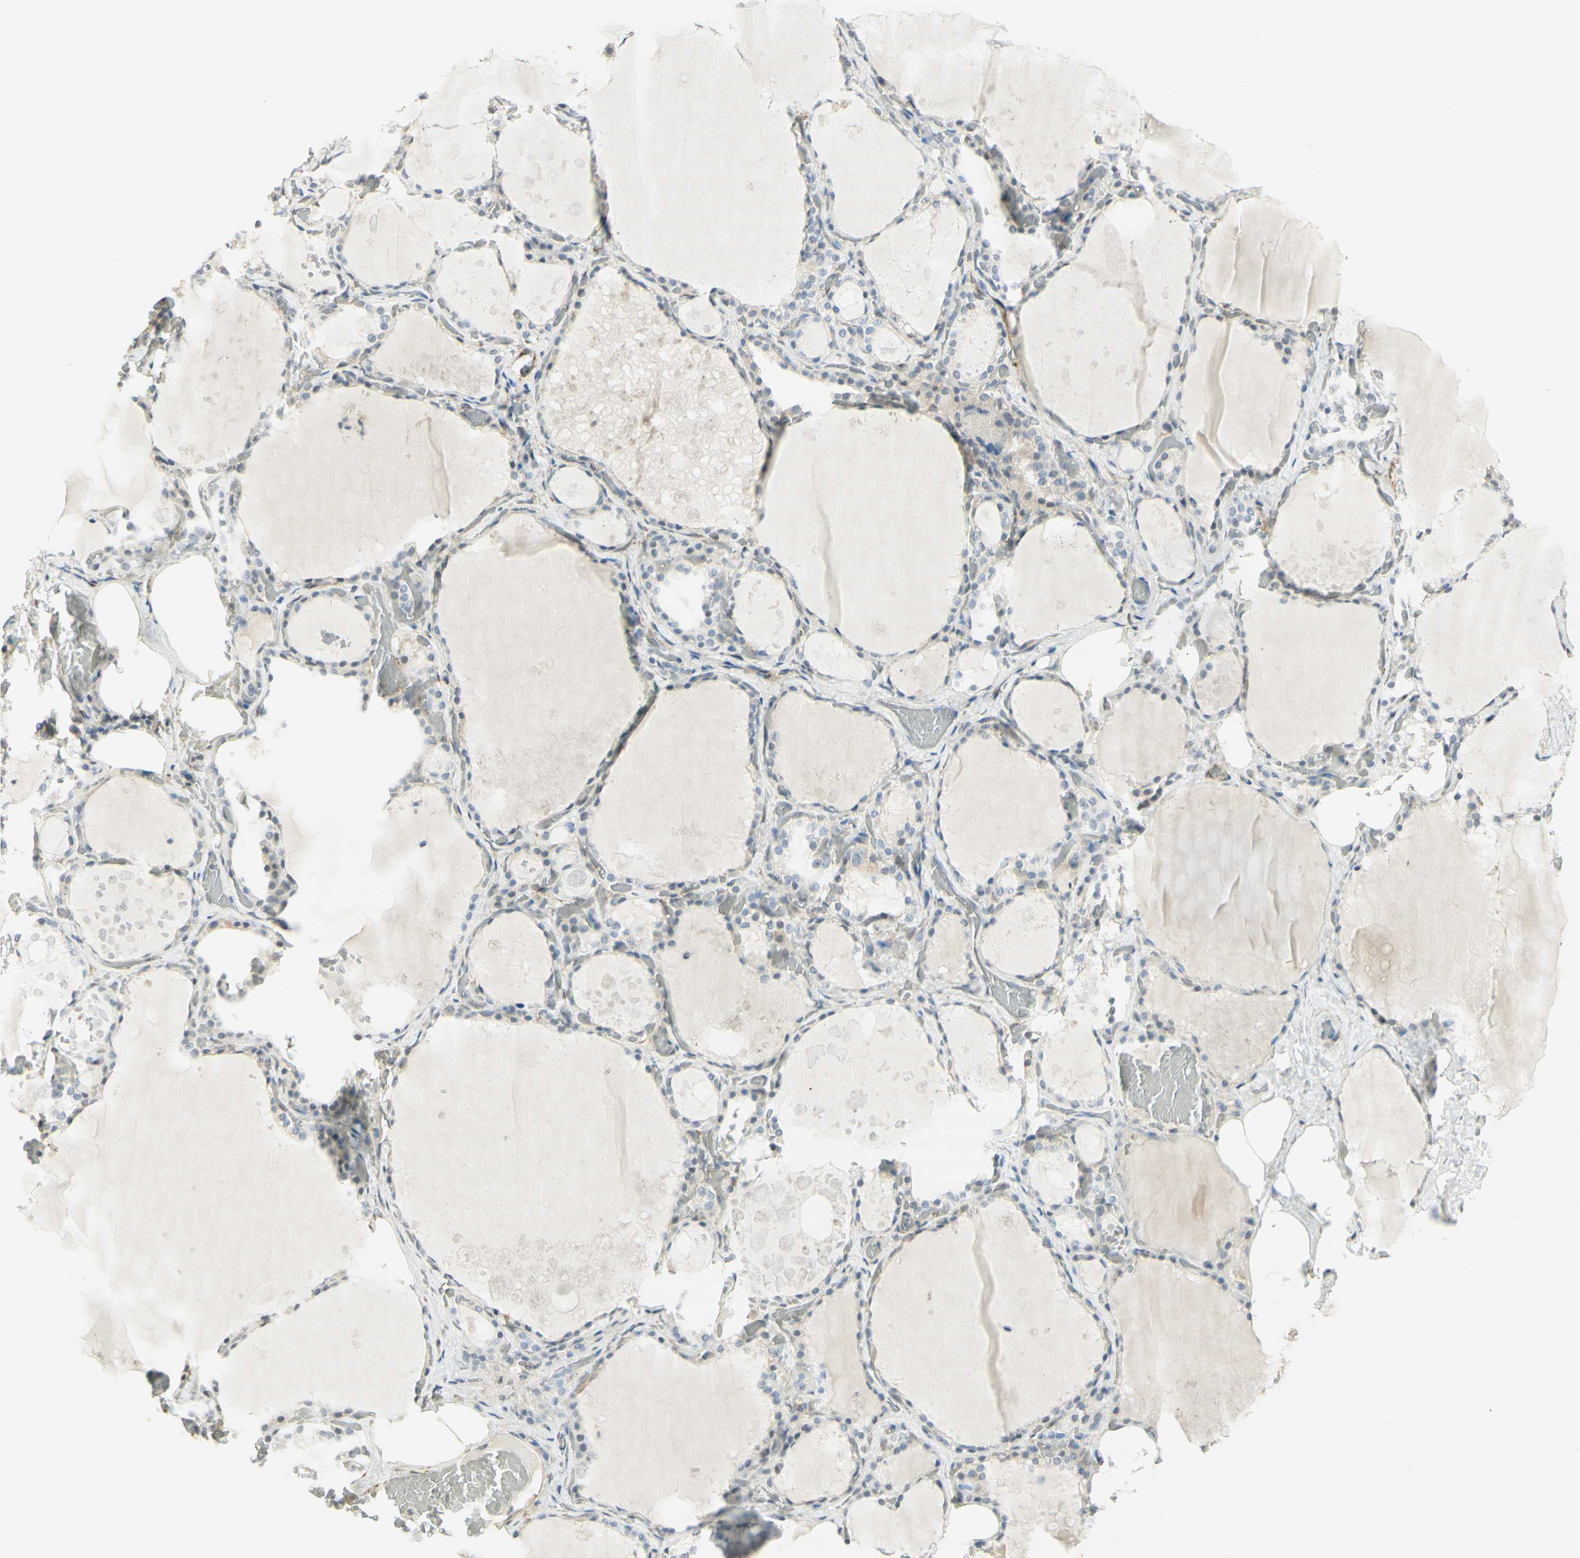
{"staining": {"intensity": "weak", "quantity": "25%-75%", "location": "cytoplasmic/membranous"}, "tissue": "thyroid gland", "cell_type": "Glandular cells", "image_type": "normal", "snomed": [{"axis": "morphology", "description": "Normal tissue, NOS"}, {"axis": "topography", "description": "Thyroid gland"}], "caption": "High-power microscopy captured an IHC micrograph of normal thyroid gland, revealing weak cytoplasmic/membranous positivity in about 25%-75% of glandular cells.", "gene": "MAP1B", "patient": {"sex": "male", "age": 61}}